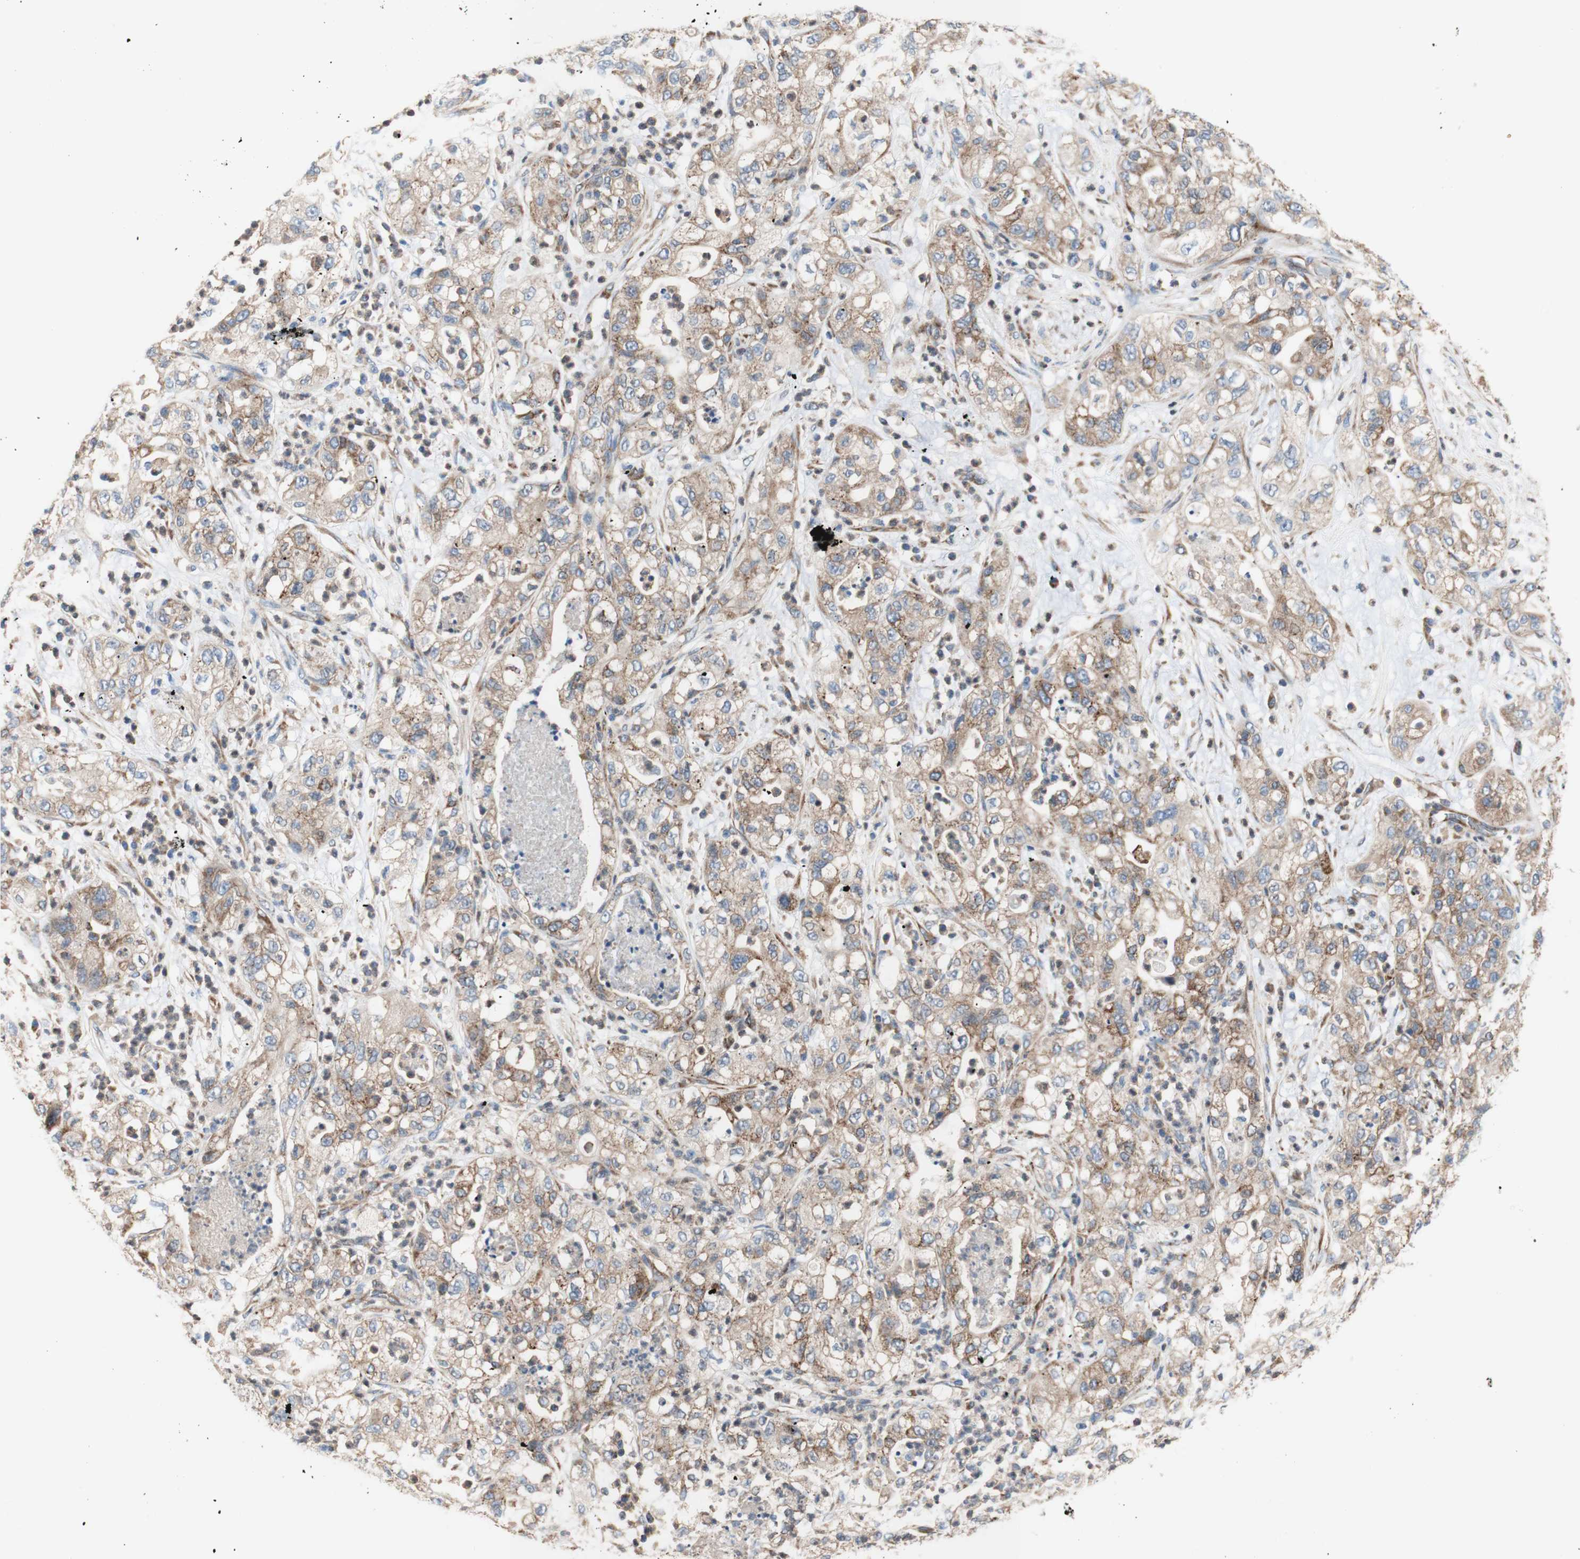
{"staining": {"intensity": "moderate", "quantity": ">75%", "location": "cytoplasmic/membranous"}, "tissue": "pancreatic cancer", "cell_type": "Tumor cells", "image_type": "cancer", "snomed": [{"axis": "morphology", "description": "Adenocarcinoma, NOS"}, {"axis": "topography", "description": "Pancreas"}], "caption": "The immunohistochemical stain highlights moderate cytoplasmic/membranous positivity in tumor cells of adenocarcinoma (pancreatic) tissue.", "gene": "FMR1", "patient": {"sex": "female", "age": 78}}